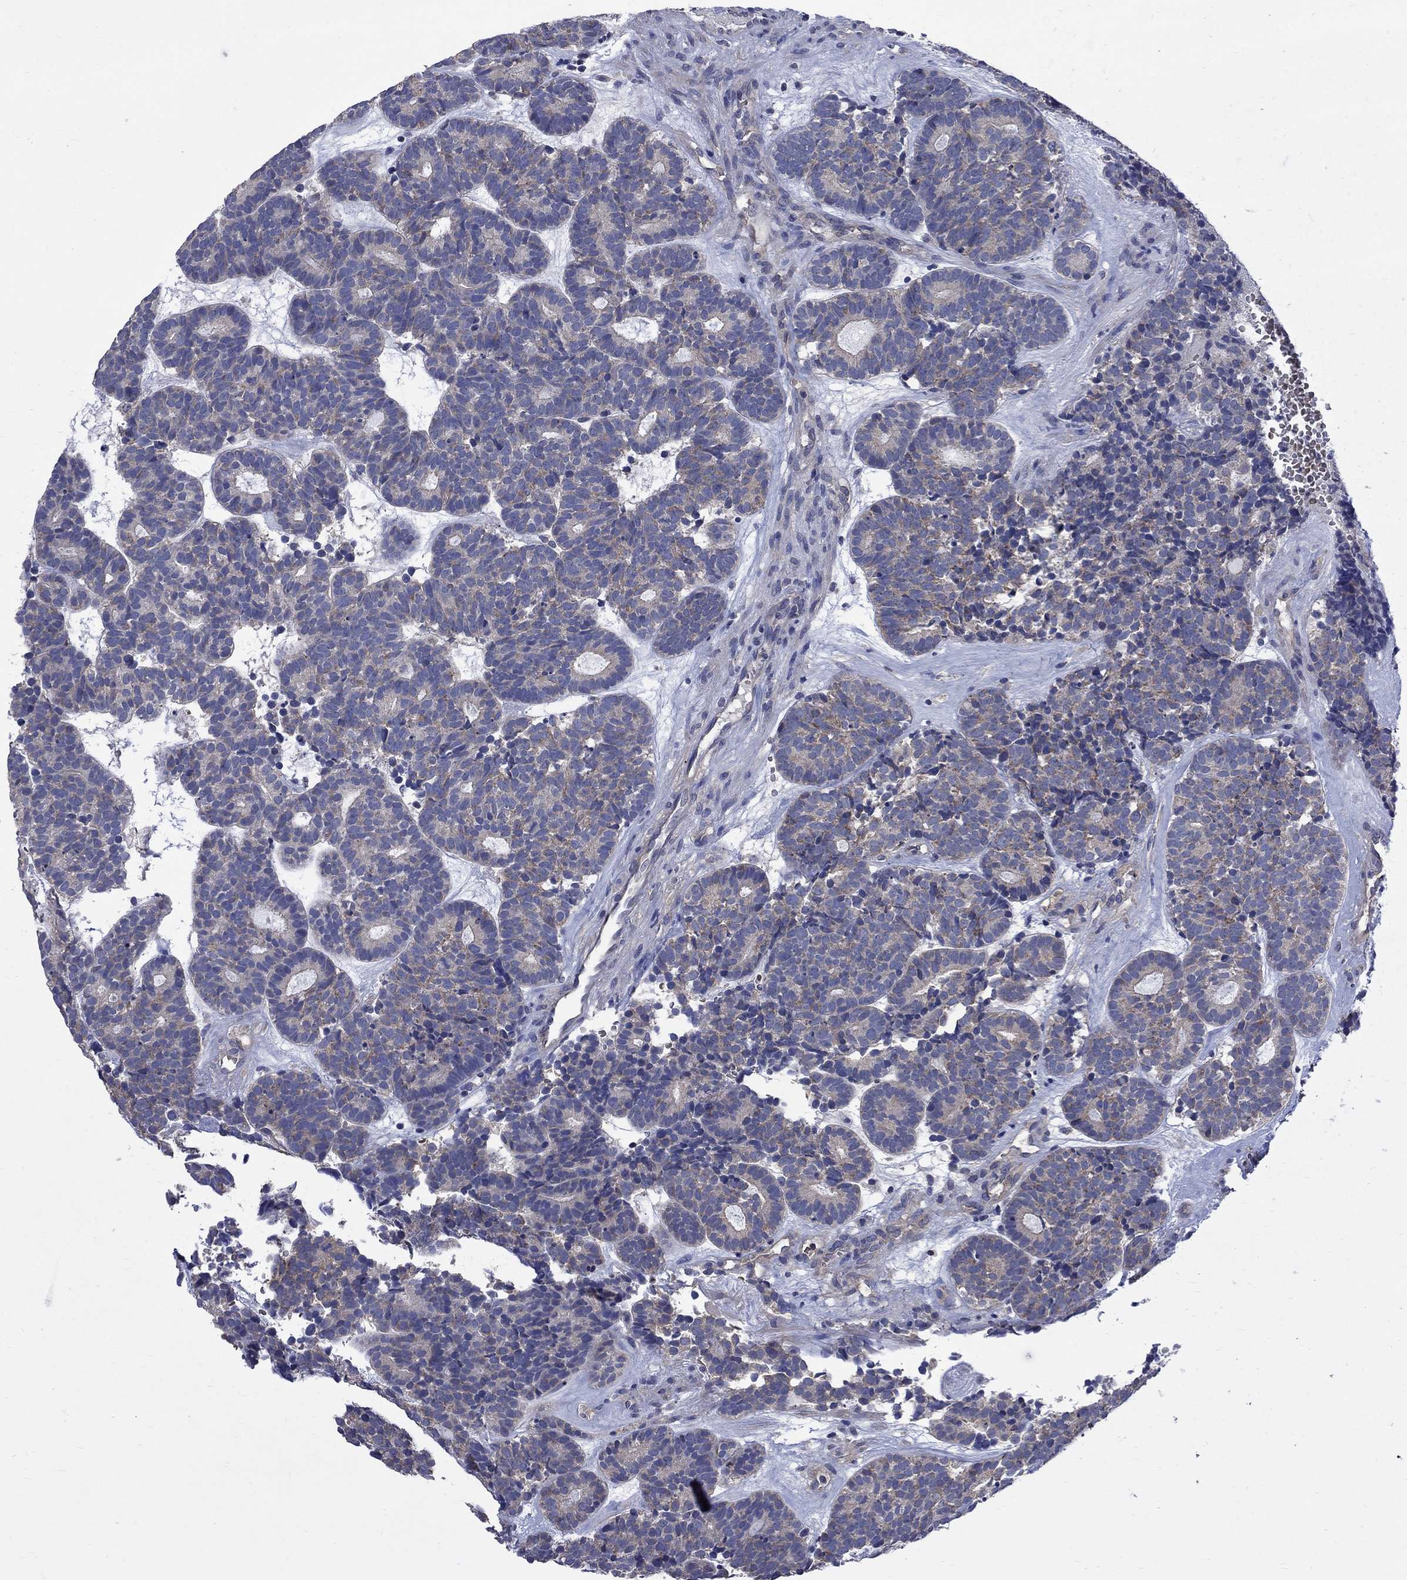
{"staining": {"intensity": "negative", "quantity": "none", "location": "none"}, "tissue": "head and neck cancer", "cell_type": "Tumor cells", "image_type": "cancer", "snomed": [{"axis": "morphology", "description": "Adenocarcinoma, NOS"}, {"axis": "topography", "description": "Head-Neck"}], "caption": "Adenocarcinoma (head and neck) was stained to show a protein in brown. There is no significant staining in tumor cells.", "gene": "HSPA12A", "patient": {"sex": "female", "age": 81}}